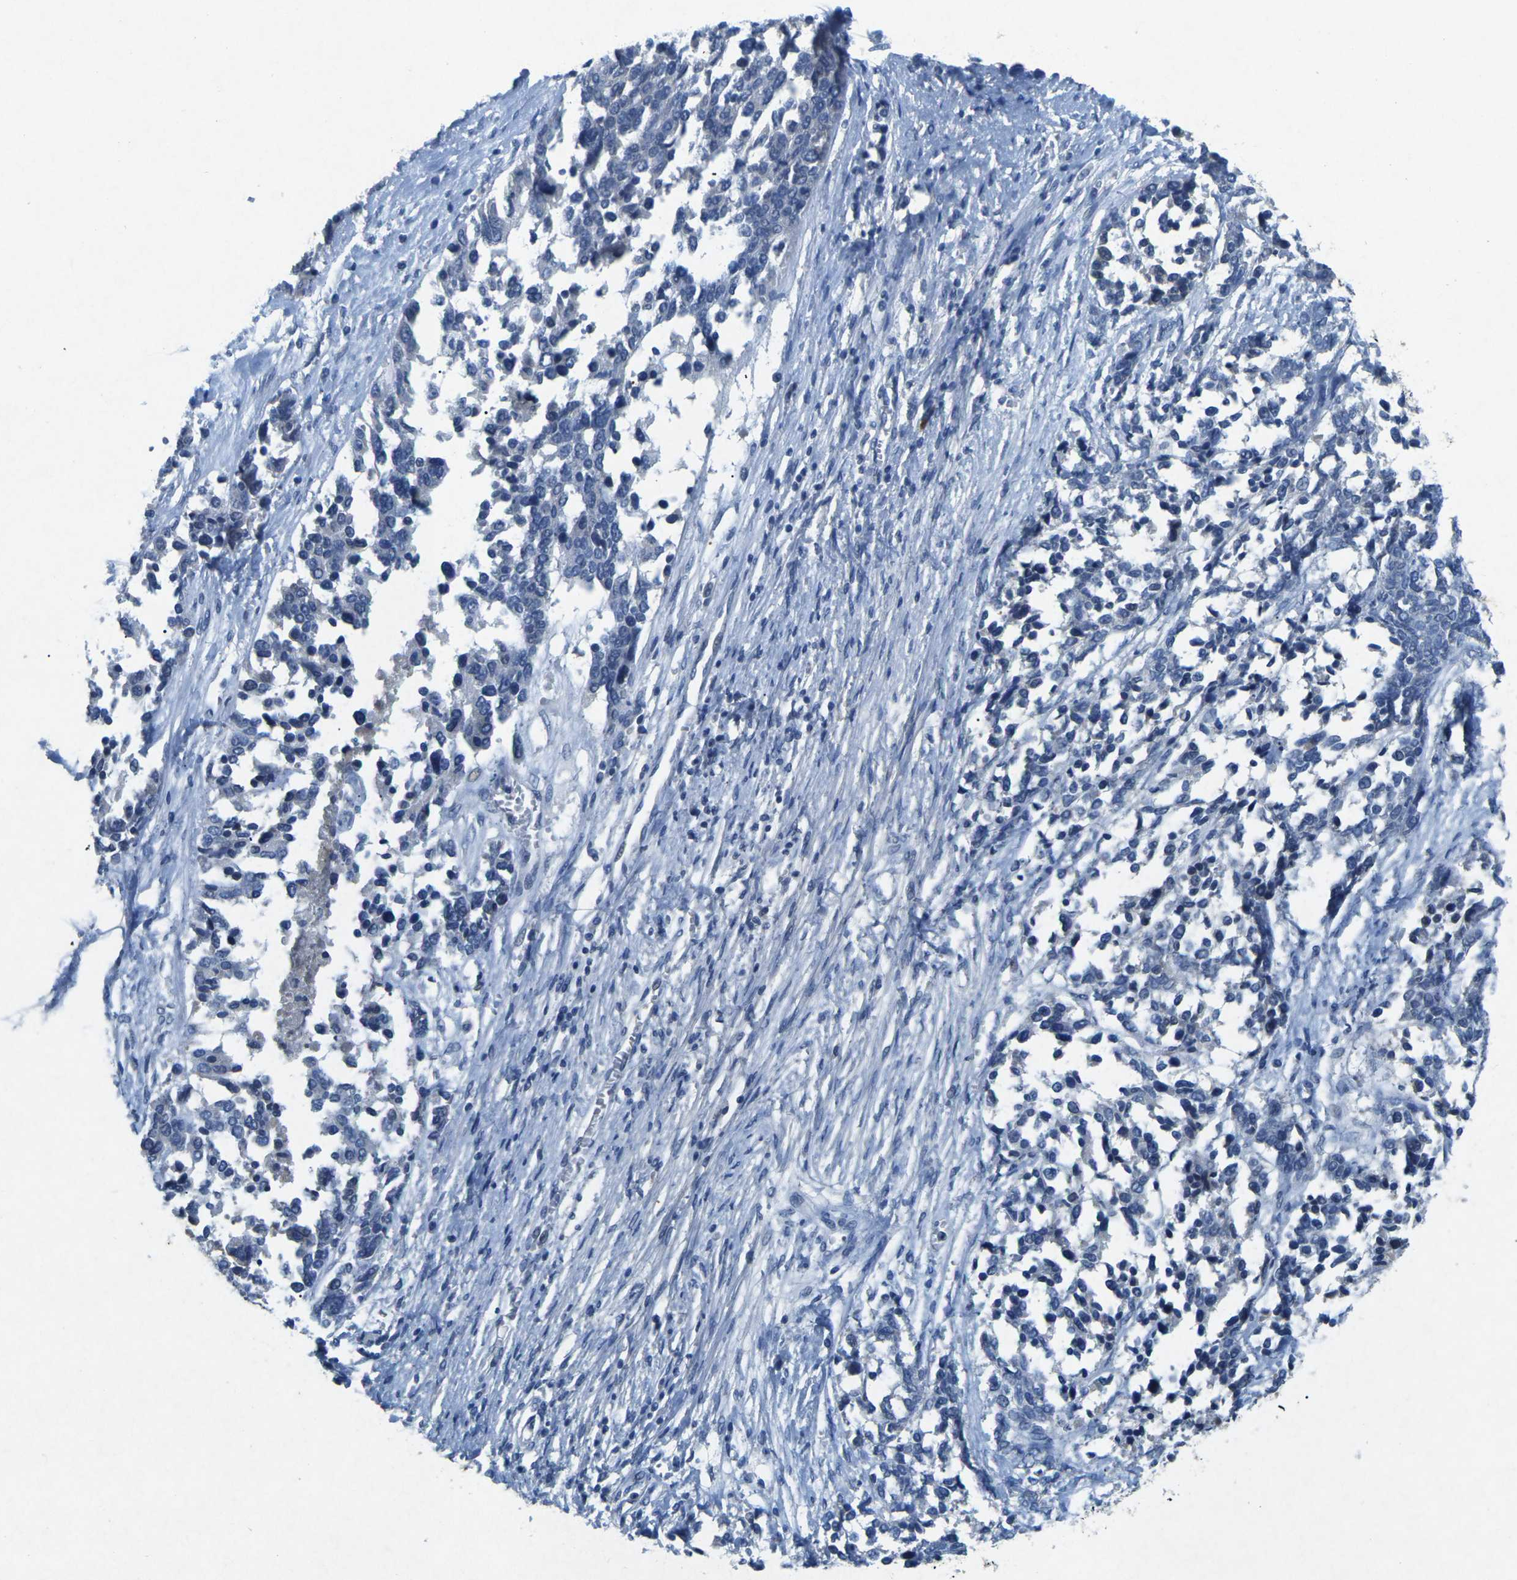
{"staining": {"intensity": "negative", "quantity": "none", "location": "none"}, "tissue": "ovarian cancer", "cell_type": "Tumor cells", "image_type": "cancer", "snomed": [{"axis": "morphology", "description": "Cystadenocarcinoma, serous, NOS"}, {"axis": "topography", "description": "Ovary"}], "caption": "This is a photomicrograph of immunohistochemistry staining of ovarian serous cystadenocarcinoma, which shows no expression in tumor cells. (Immunohistochemistry (ihc), brightfield microscopy, high magnification).", "gene": "PLG", "patient": {"sex": "female", "age": 44}}